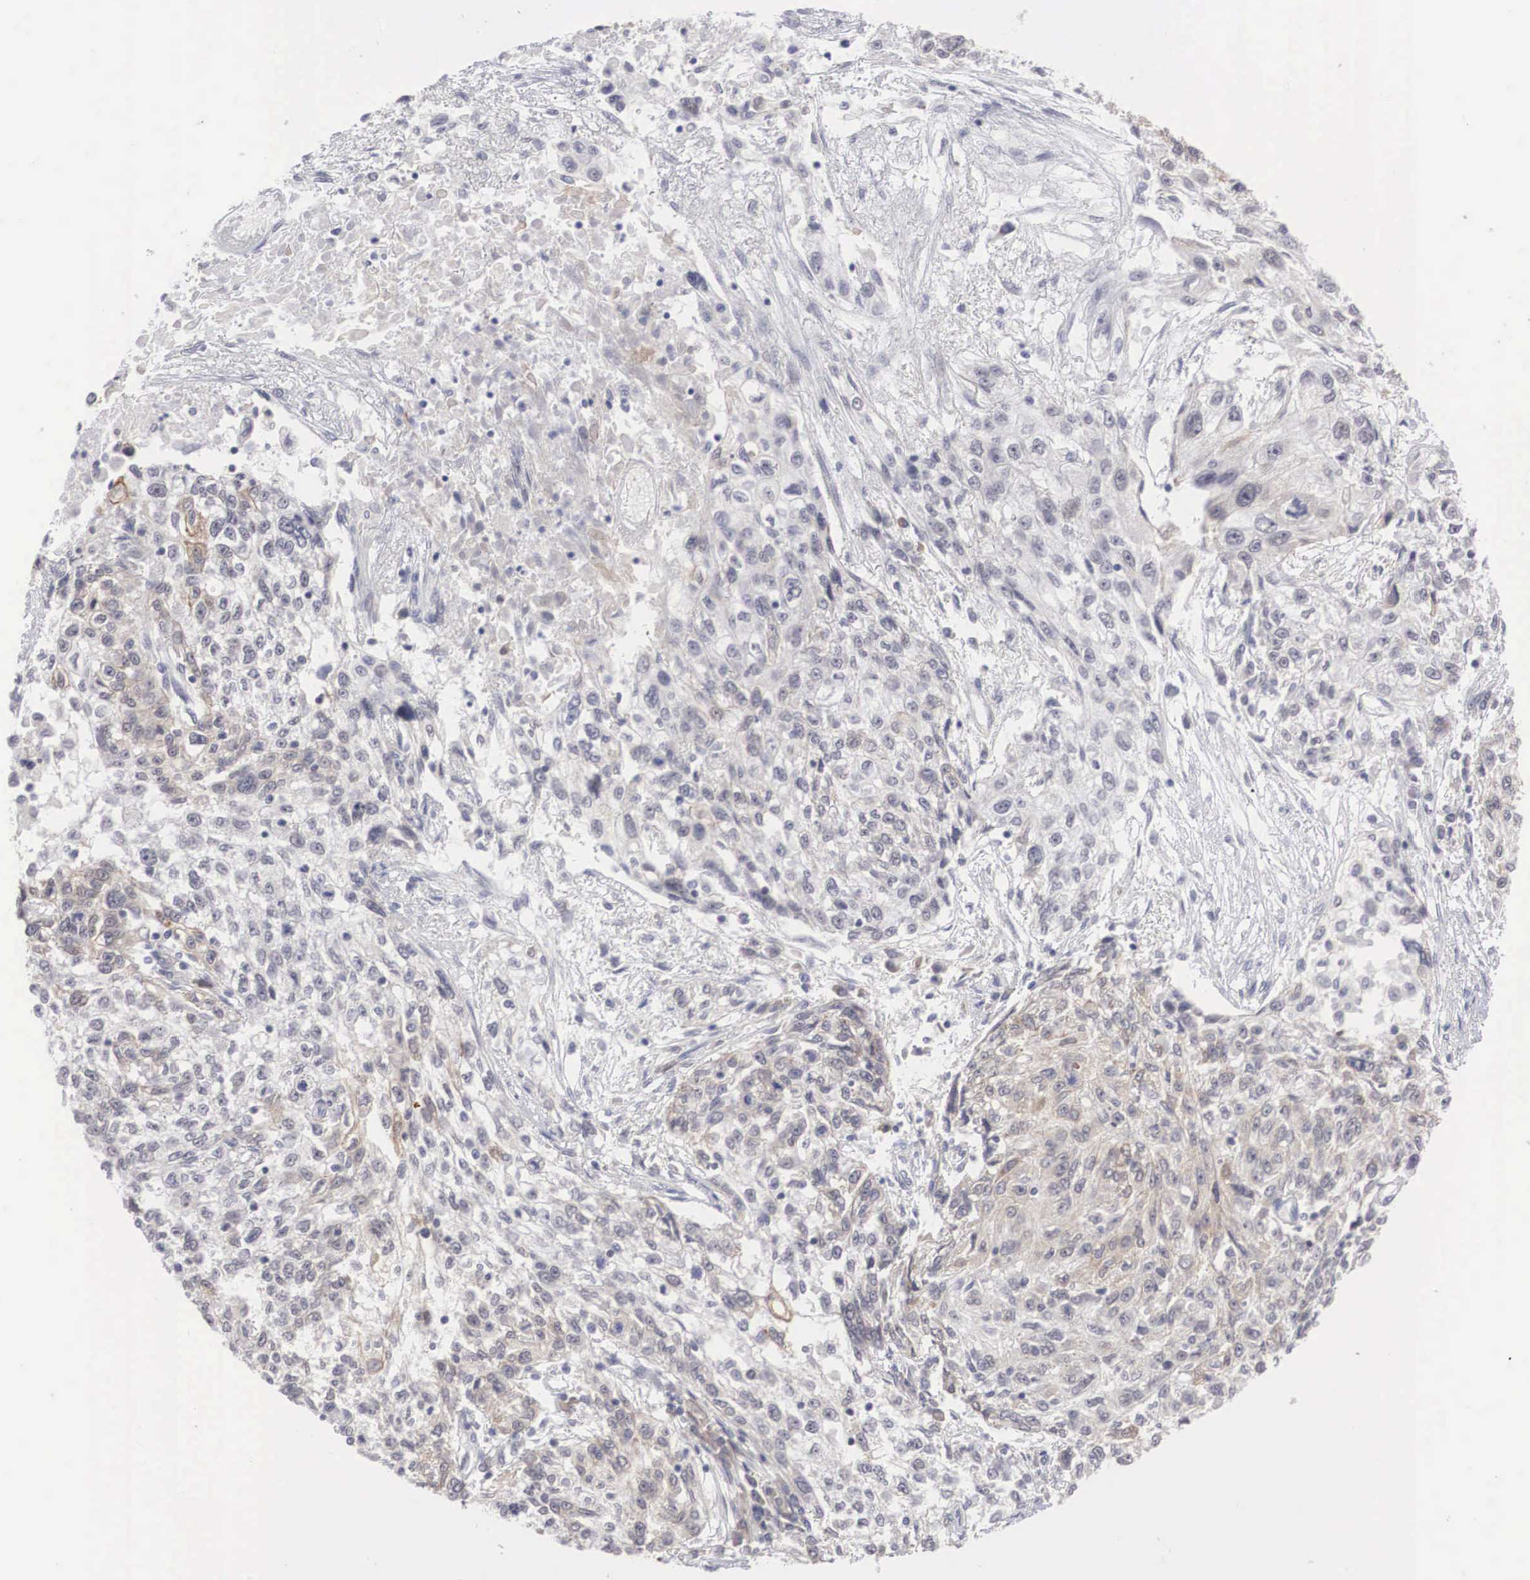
{"staining": {"intensity": "weak", "quantity": ">75%", "location": "cytoplasmic/membranous"}, "tissue": "cervical cancer", "cell_type": "Tumor cells", "image_type": "cancer", "snomed": [{"axis": "morphology", "description": "Squamous cell carcinoma, NOS"}, {"axis": "topography", "description": "Cervix"}], "caption": "About >75% of tumor cells in human squamous cell carcinoma (cervical) exhibit weak cytoplasmic/membranous protein positivity as visualized by brown immunohistochemical staining.", "gene": "WDR89", "patient": {"sex": "female", "age": 57}}